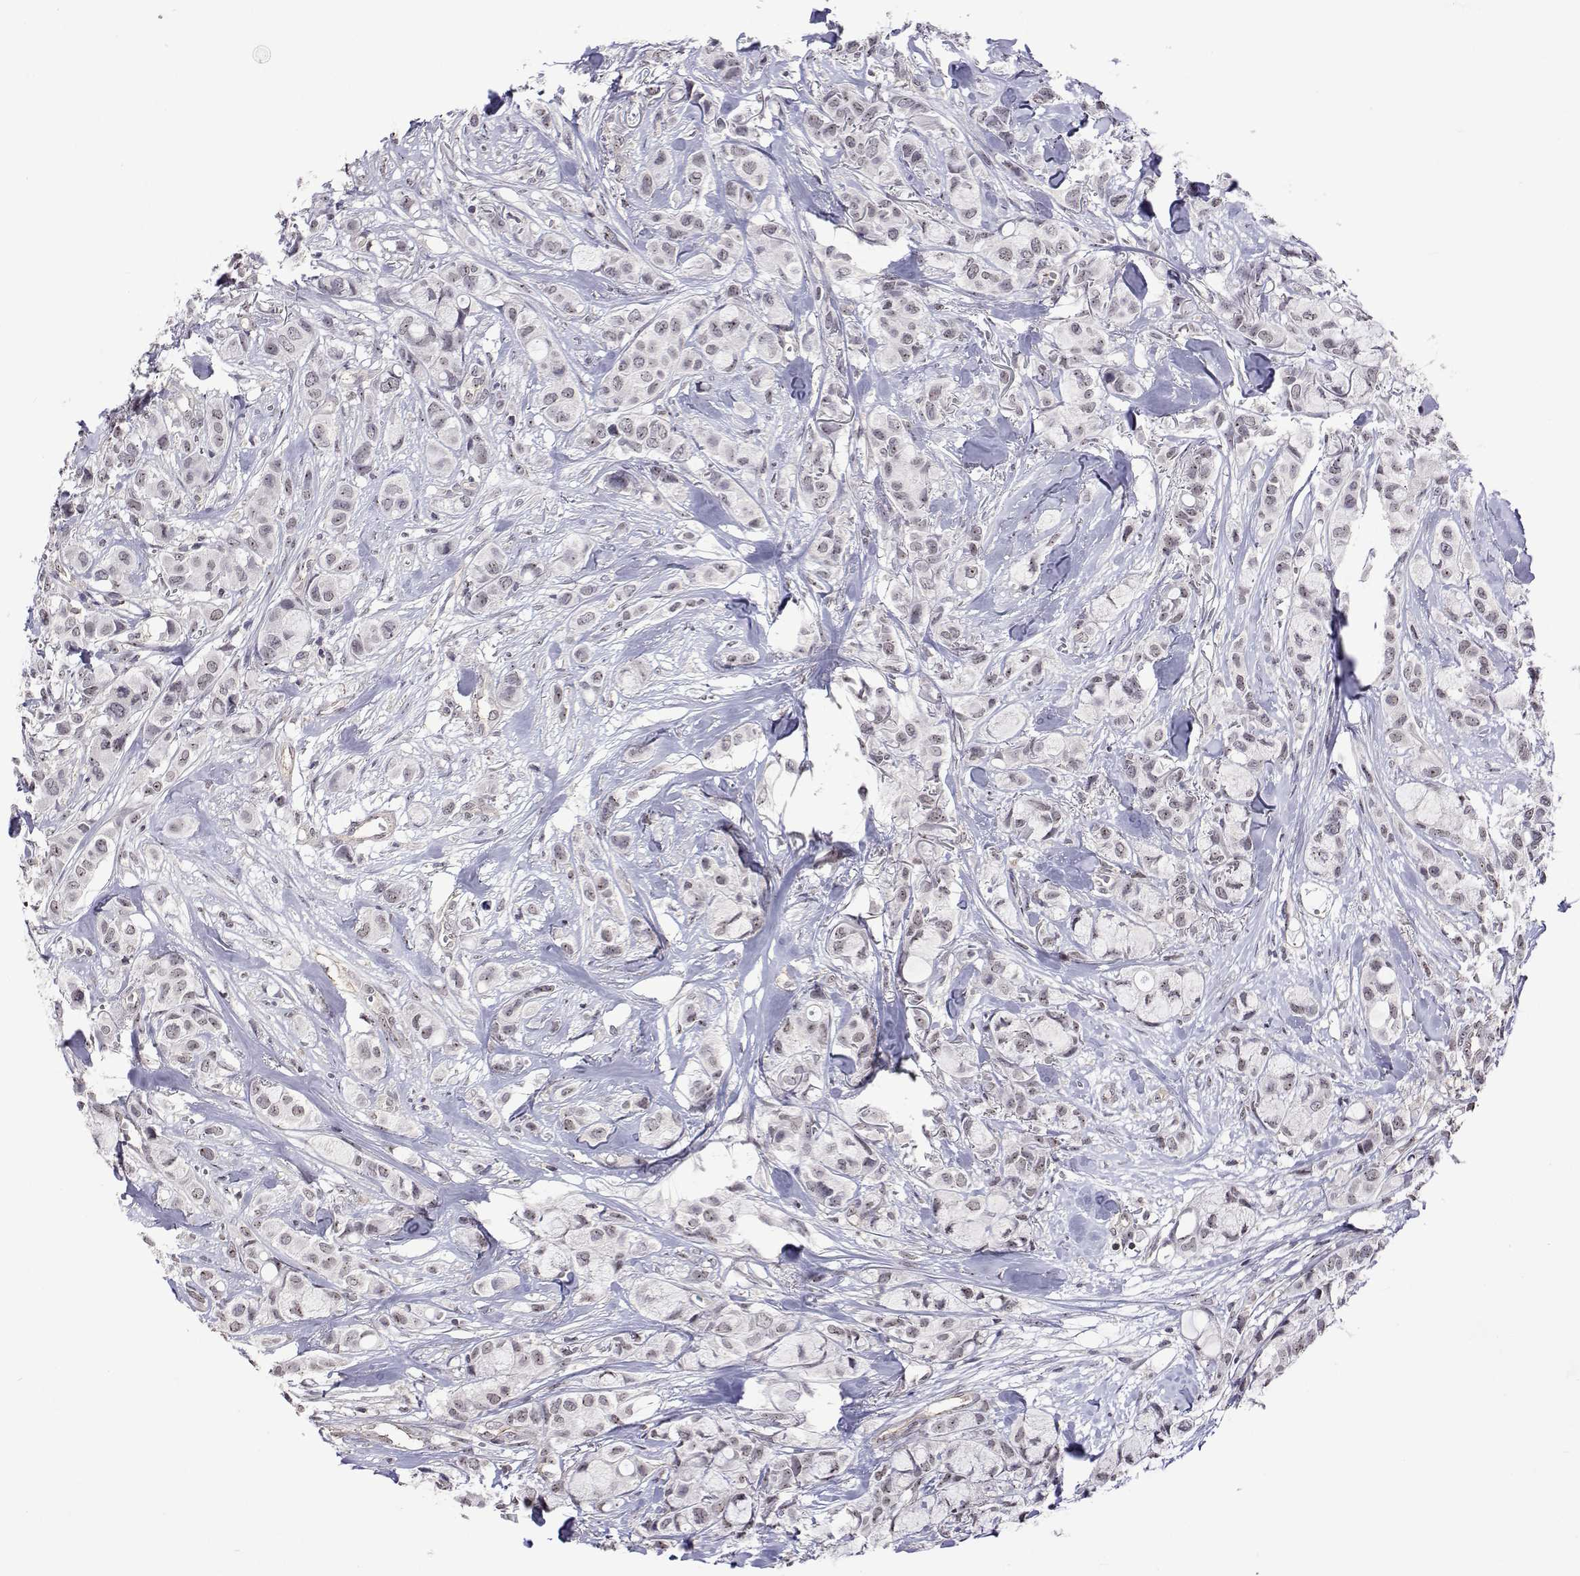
{"staining": {"intensity": "weak", "quantity": "<25%", "location": "nuclear"}, "tissue": "breast cancer", "cell_type": "Tumor cells", "image_type": "cancer", "snomed": [{"axis": "morphology", "description": "Duct carcinoma"}, {"axis": "topography", "description": "Breast"}], "caption": "Tumor cells are negative for brown protein staining in intraductal carcinoma (breast).", "gene": "NHP2", "patient": {"sex": "female", "age": 85}}